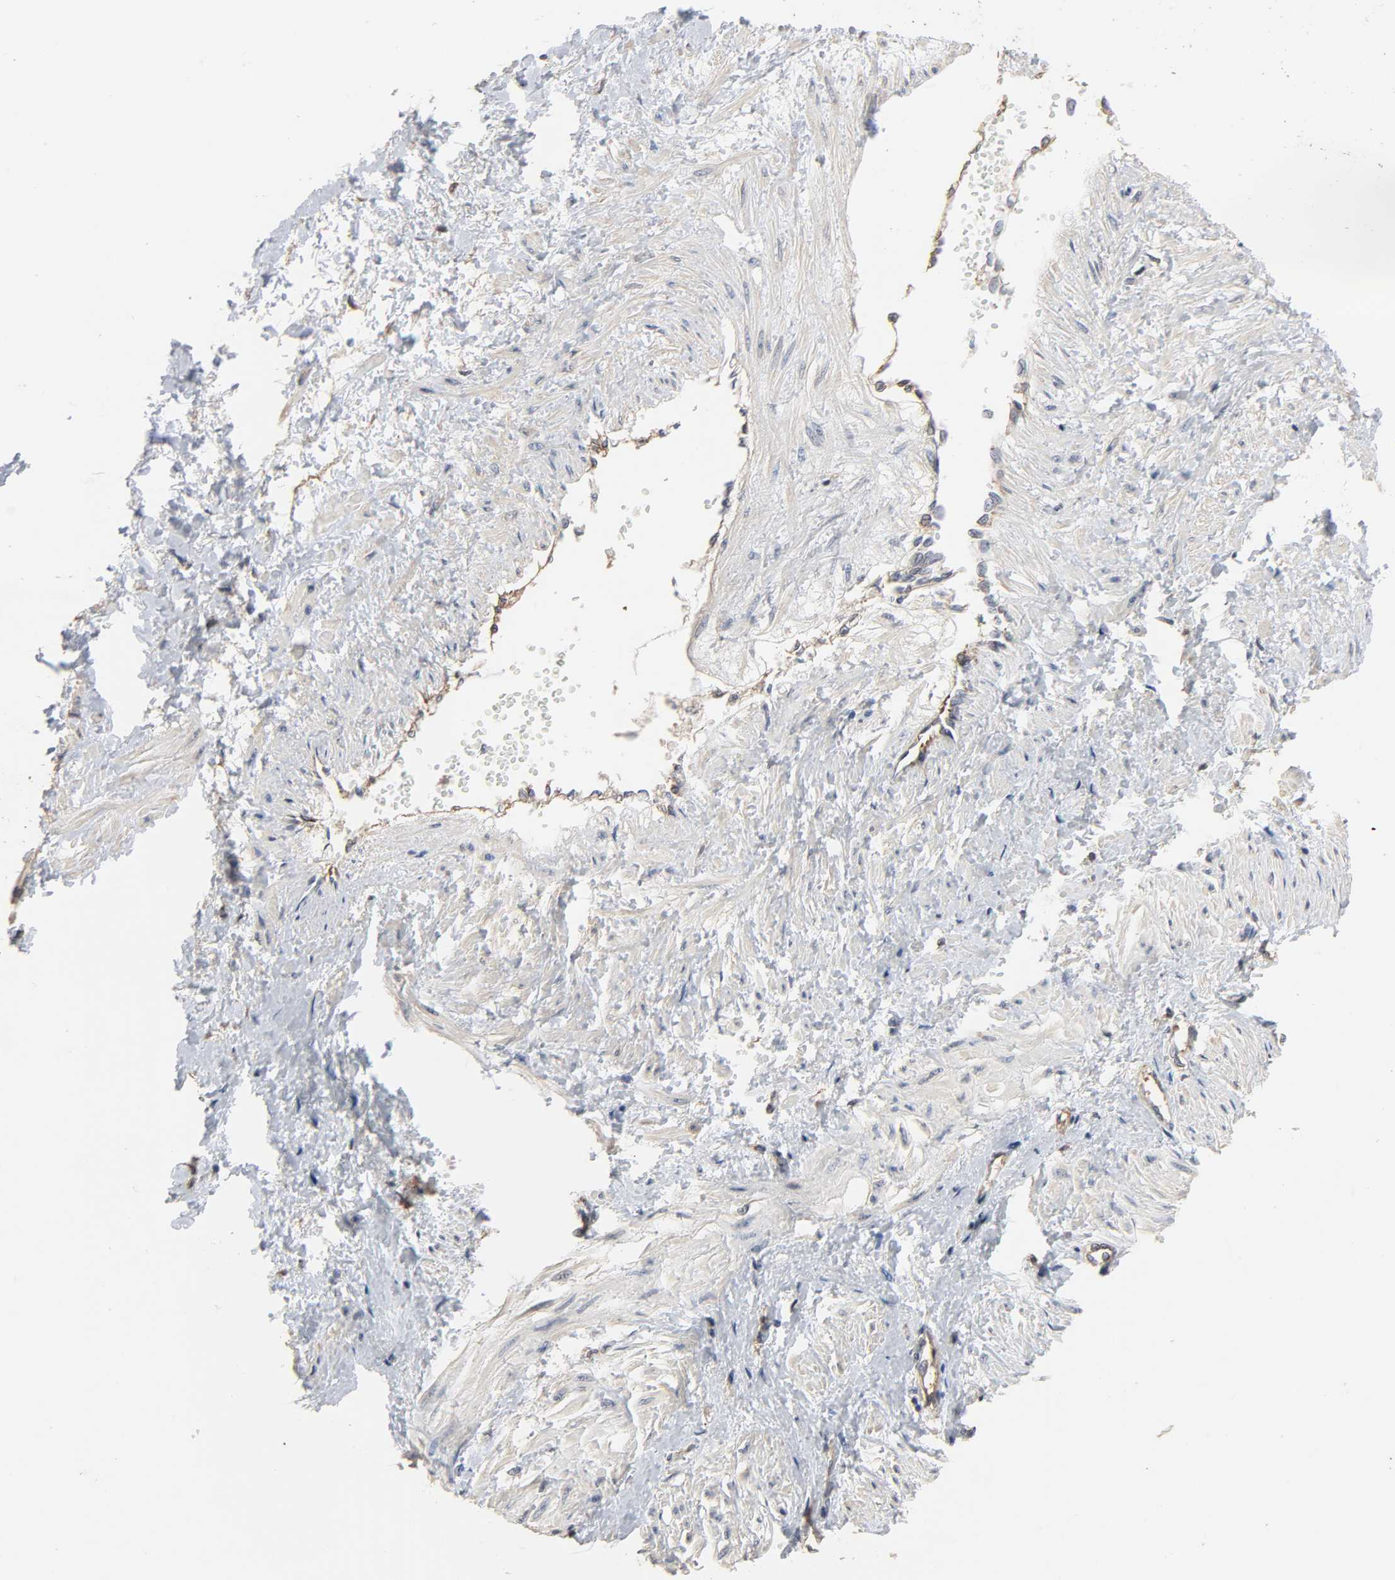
{"staining": {"intensity": "weak", "quantity": "<25%", "location": "cytoplasmic/membranous,nuclear"}, "tissue": "smooth muscle", "cell_type": "Smooth muscle cells", "image_type": "normal", "snomed": [{"axis": "morphology", "description": "Normal tissue, NOS"}, {"axis": "topography", "description": "Smooth muscle"}, {"axis": "topography", "description": "Uterus"}], "caption": "High magnification brightfield microscopy of normal smooth muscle stained with DAB (brown) and counterstained with hematoxylin (blue): smooth muscle cells show no significant expression. The staining was performed using DAB to visualize the protein expression in brown, while the nuclei were stained in blue with hematoxylin (Magnification: 20x).", "gene": "DDX10", "patient": {"sex": "female", "age": 39}}